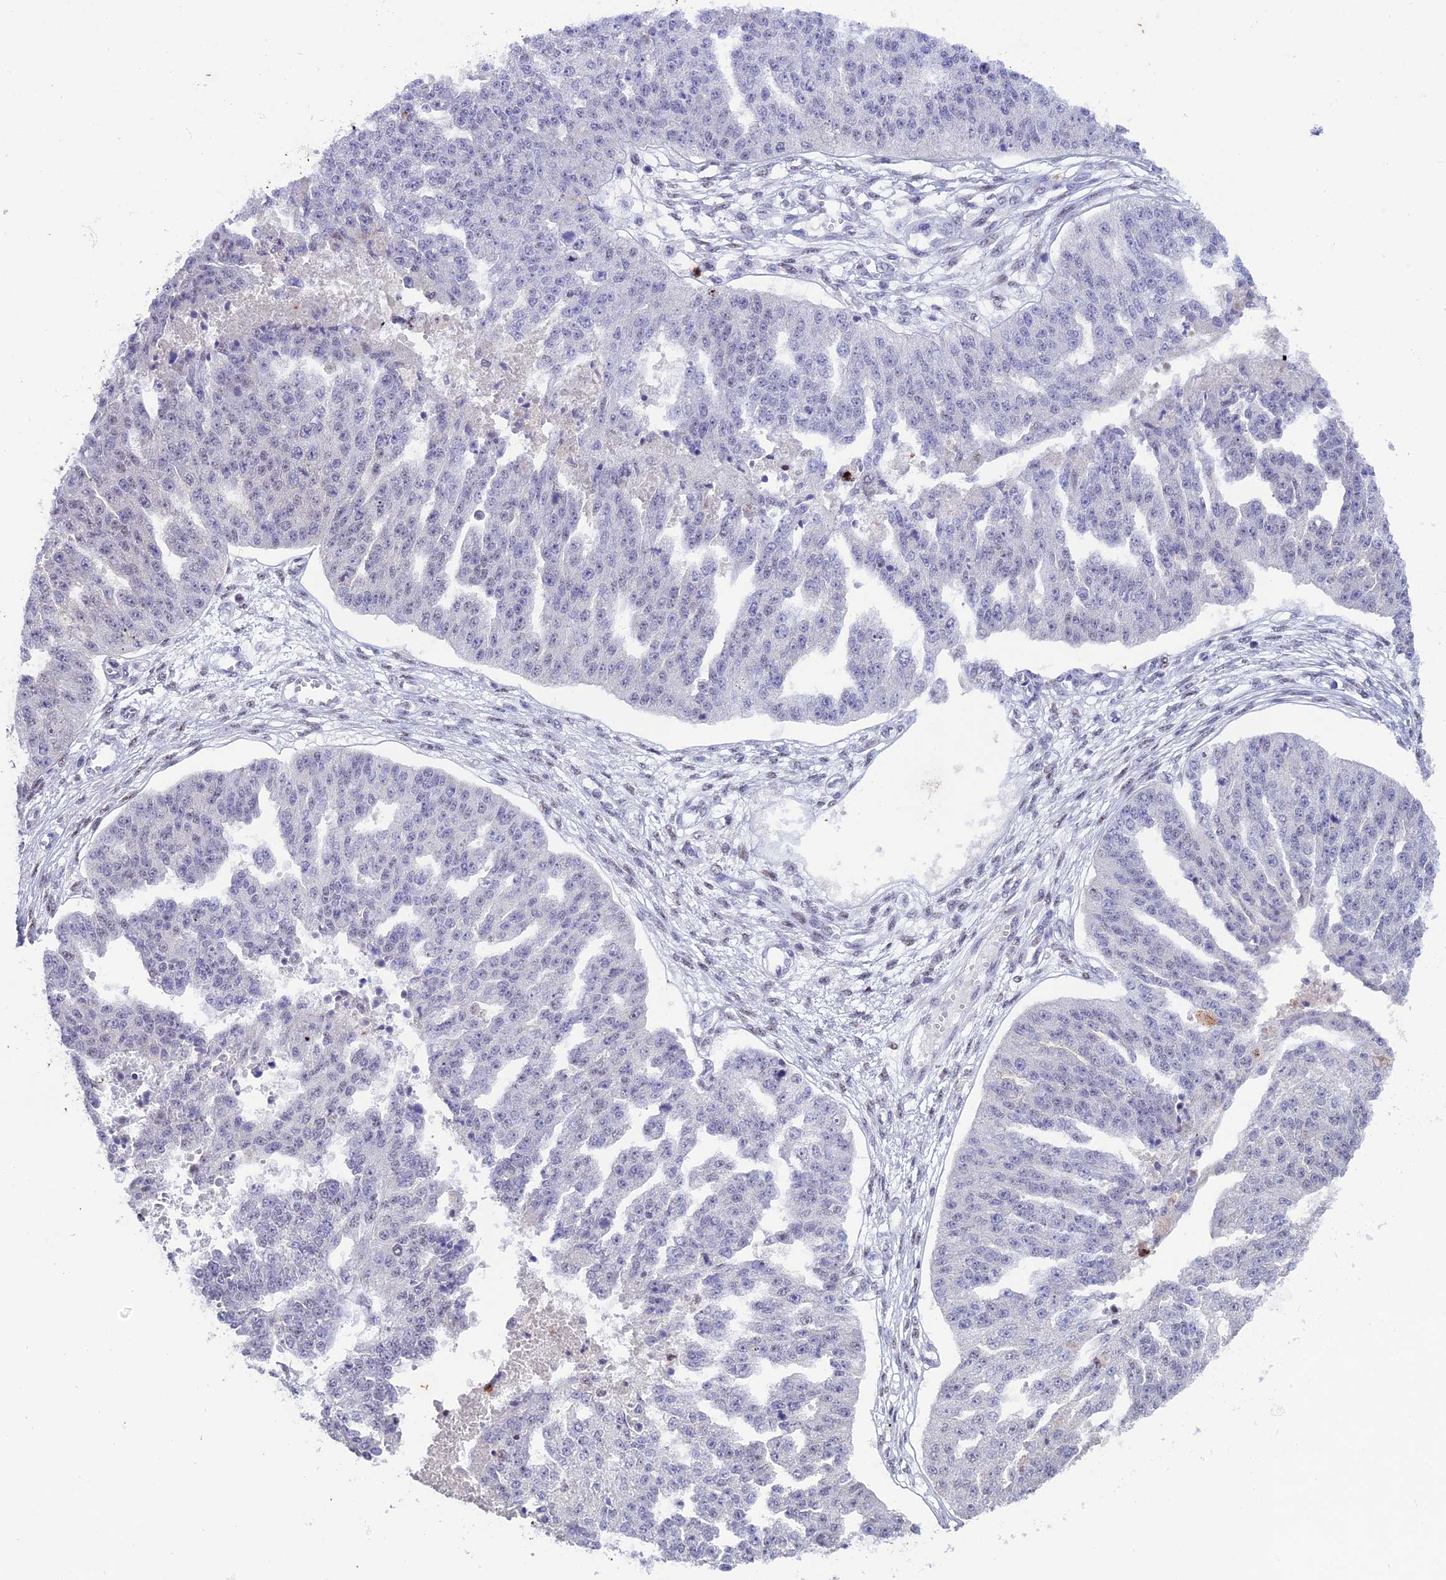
{"staining": {"intensity": "negative", "quantity": "none", "location": "none"}, "tissue": "ovarian cancer", "cell_type": "Tumor cells", "image_type": "cancer", "snomed": [{"axis": "morphology", "description": "Cystadenocarcinoma, serous, NOS"}, {"axis": "topography", "description": "Ovary"}], "caption": "A photomicrograph of ovarian cancer stained for a protein shows no brown staining in tumor cells. (DAB (3,3'-diaminobenzidine) immunohistochemistry (IHC) with hematoxylin counter stain).", "gene": "MFSD2B", "patient": {"sex": "female", "age": 58}}